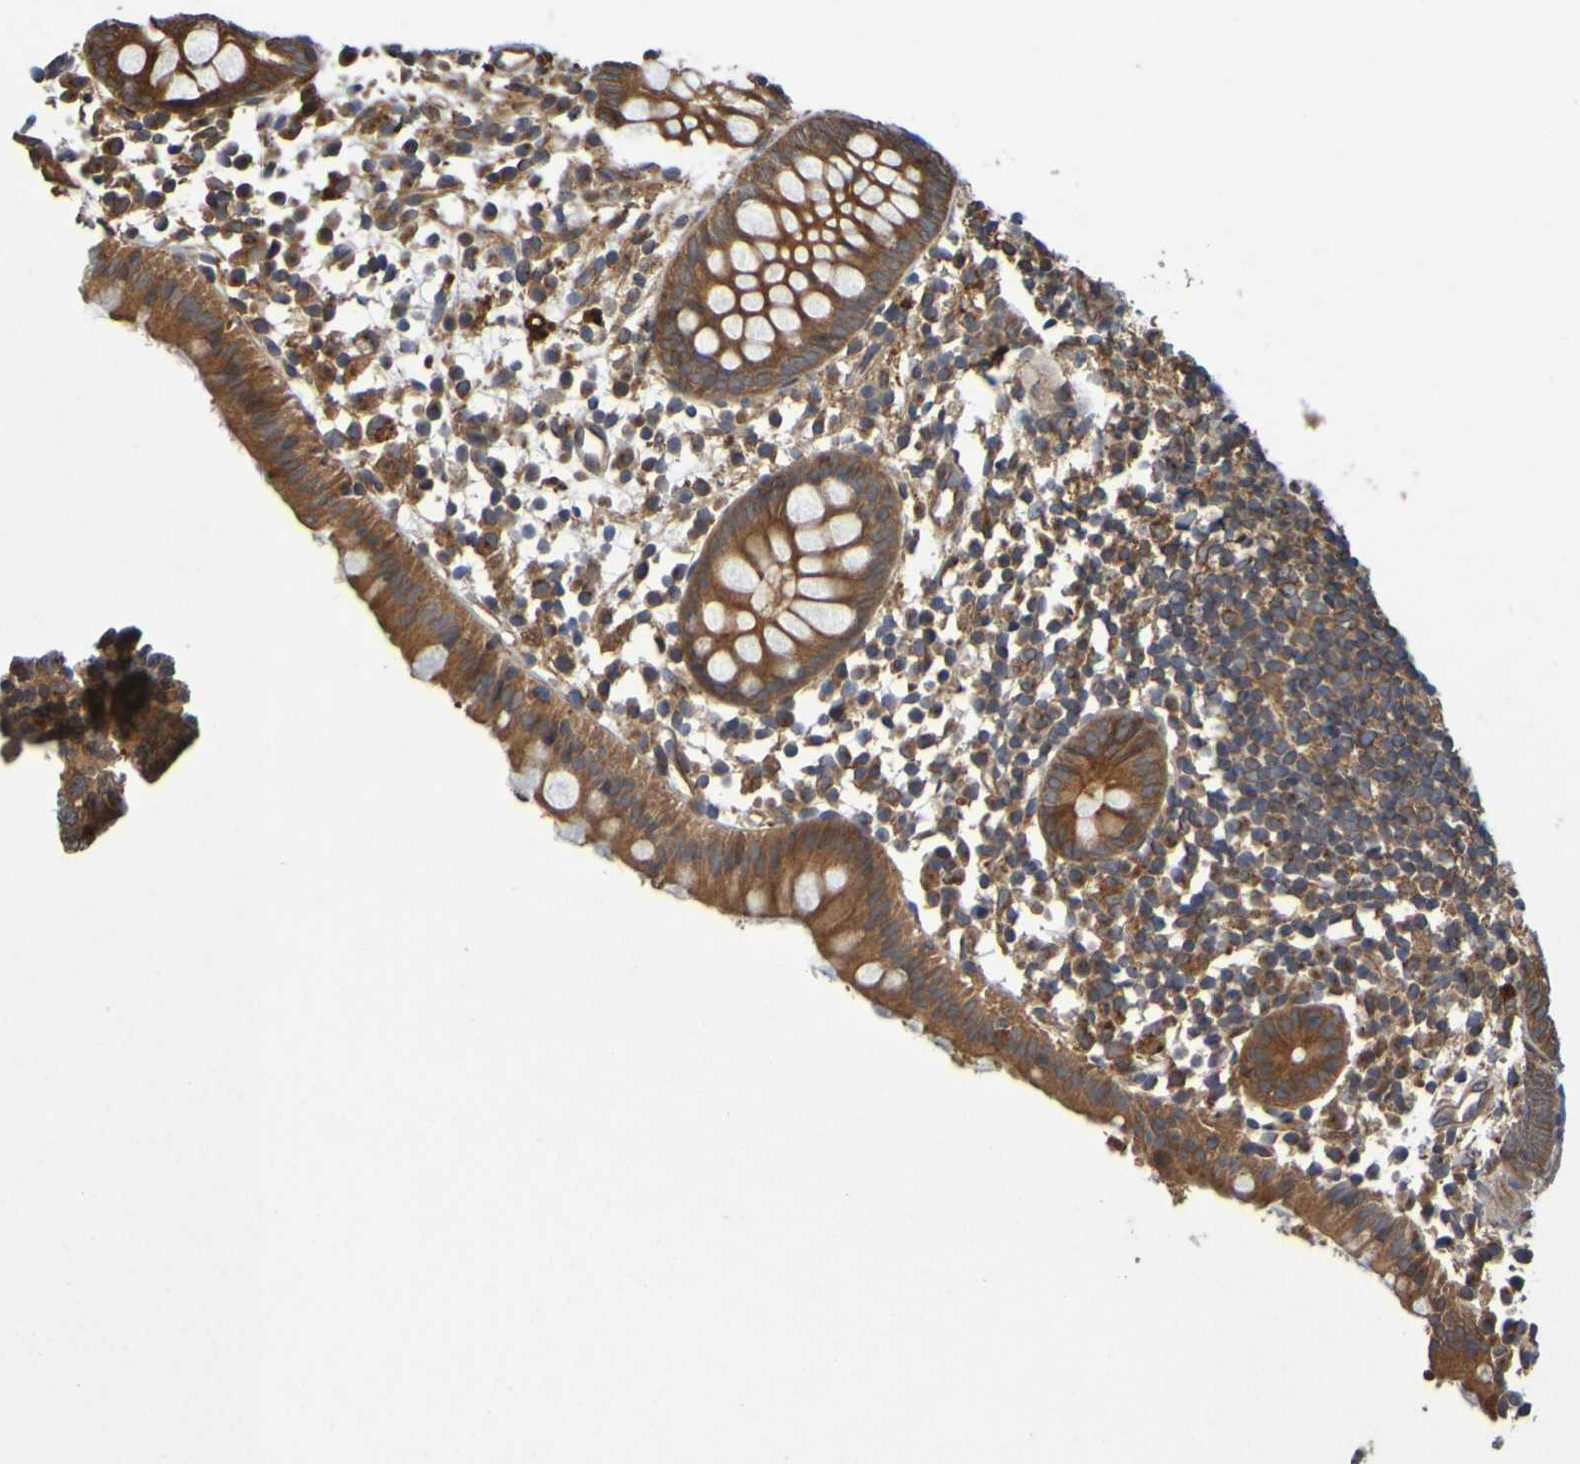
{"staining": {"intensity": "strong", "quantity": ">75%", "location": "cytoplasmic/membranous"}, "tissue": "appendix", "cell_type": "Glandular cells", "image_type": "normal", "snomed": [{"axis": "morphology", "description": "Normal tissue, NOS"}, {"axis": "topography", "description": "Appendix"}], "caption": "Immunohistochemistry (IHC) histopathology image of benign appendix: appendix stained using immunohistochemistry (IHC) reveals high levels of strong protein expression localized specifically in the cytoplasmic/membranous of glandular cells, appearing as a cytoplasmic/membranous brown color.", "gene": "OCRL", "patient": {"sex": "female", "age": 20}}